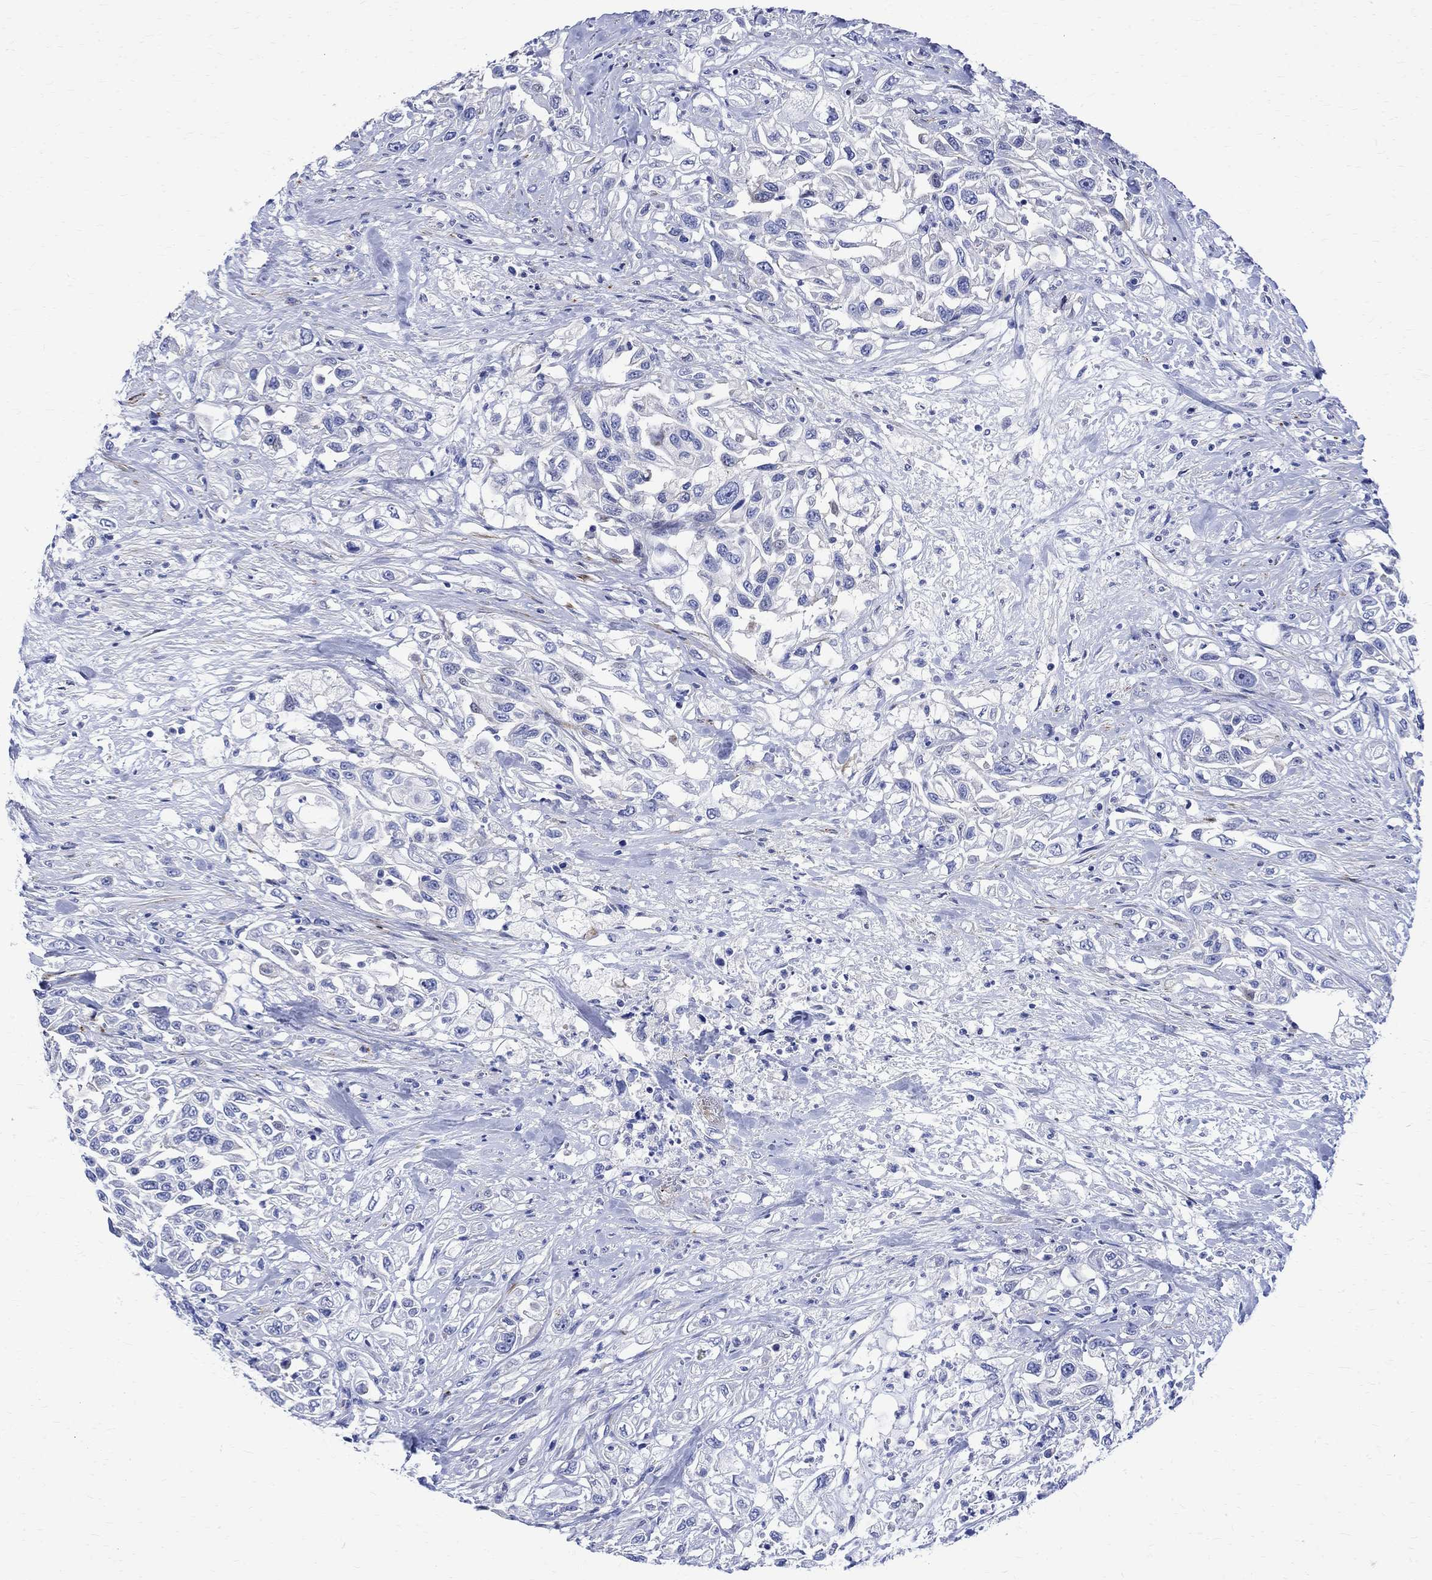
{"staining": {"intensity": "negative", "quantity": "none", "location": "none"}, "tissue": "urothelial cancer", "cell_type": "Tumor cells", "image_type": "cancer", "snomed": [{"axis": "morphology", "description": "Urothelial carcinoma, High grade"}, {"axis": "topography", "description": "Urinary bladder"}], "caption": "High power microscopy photomicrograph of an IHC image of high-grade urothelial carcinoma, revealing no significant positivity in tumor cells.", "gene": "PARVB", "patient": {"sex": "female", "age": 56}}